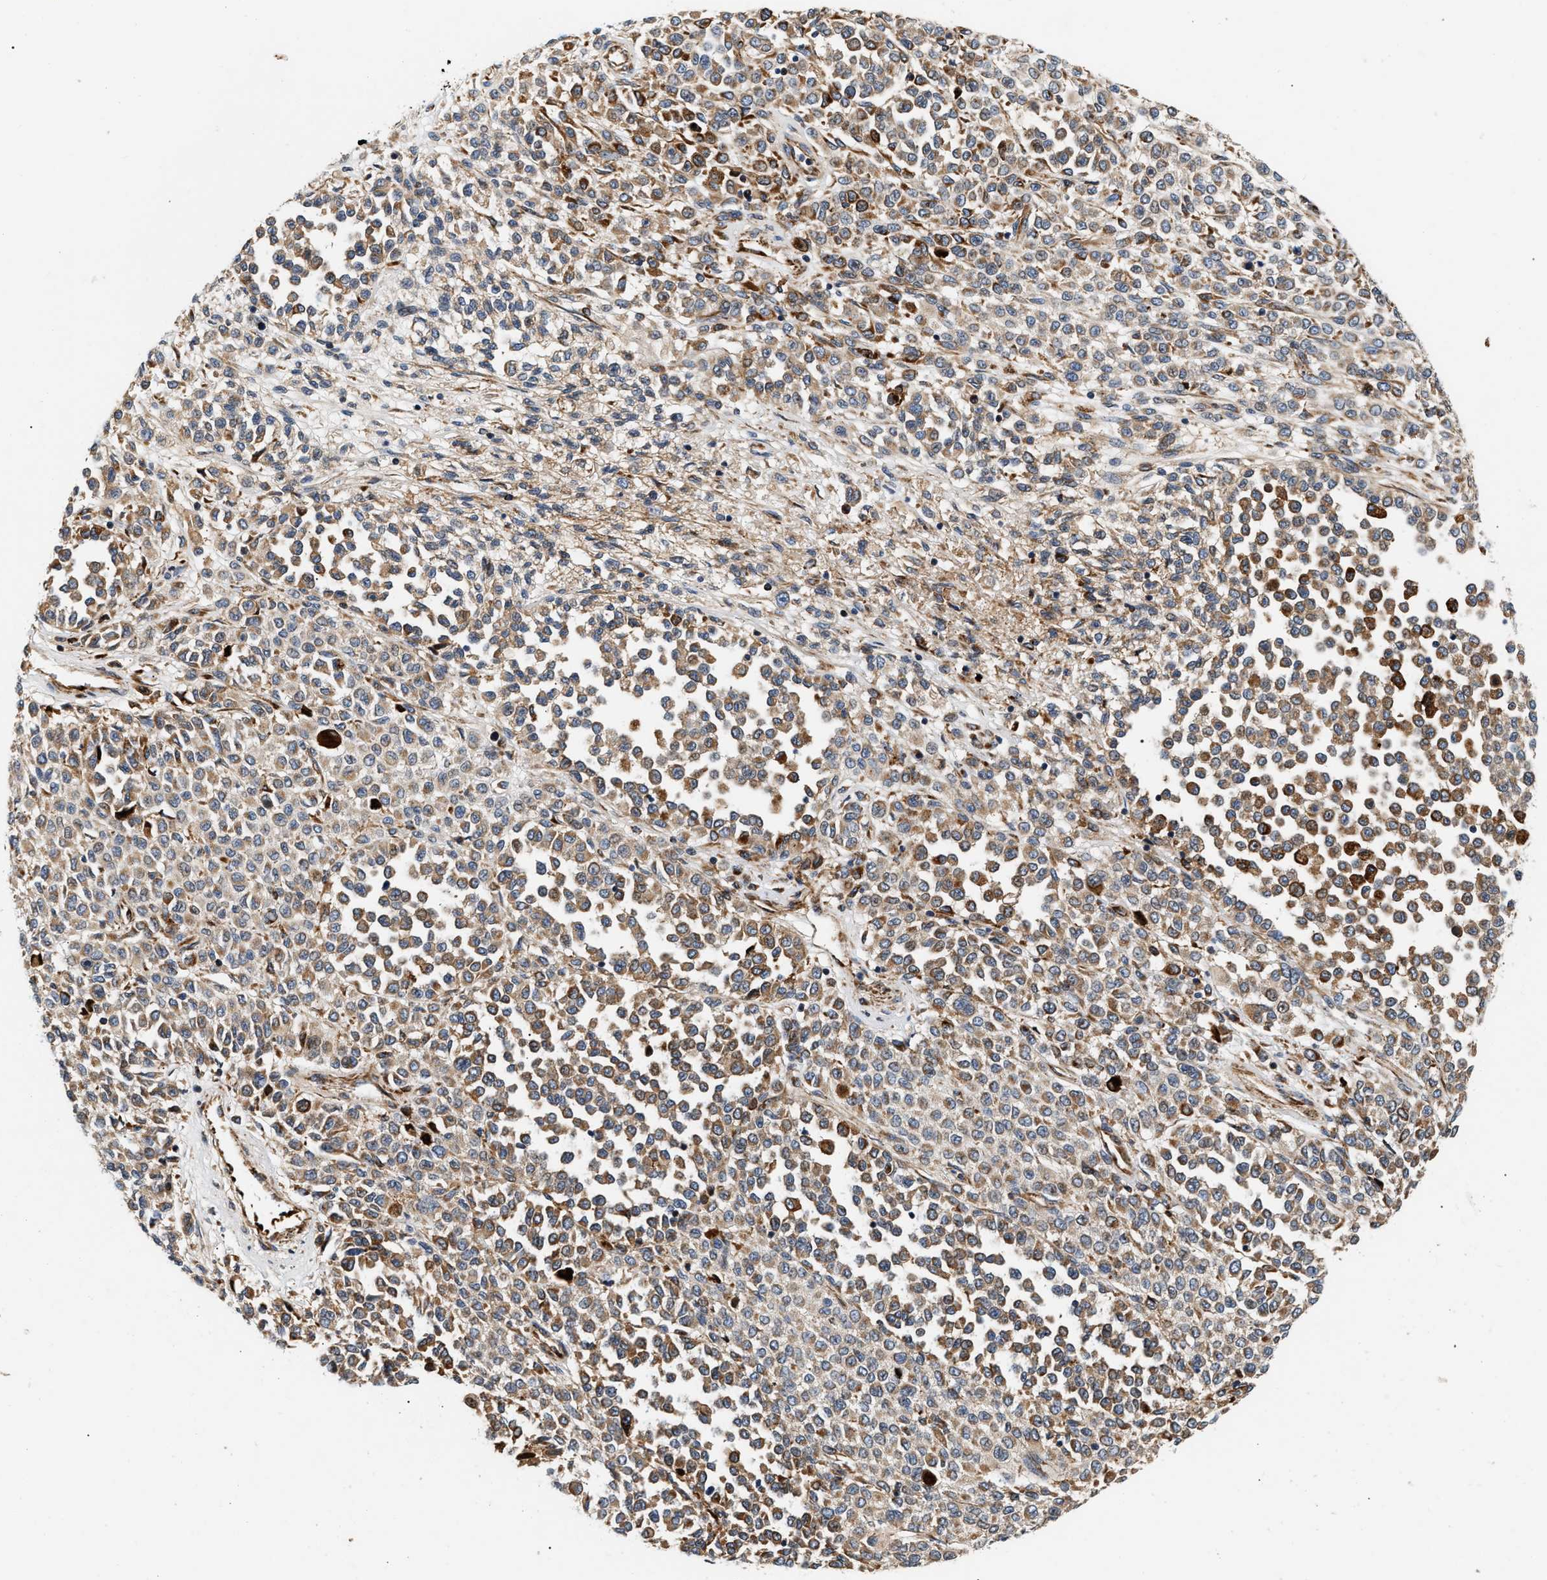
{"staining": {"intensity": "moderate", "quantity": ">75%", "location": "cytoplasmic/membranous"}, "tissue": "melanoma", "cell_type": "Tumor cells", "image_type": "cancer", "snomed": [{"axis": "morphology", "description": "Malignant melanoma, Metastatic site"}, {"axis": "topography", "description": "Pancreas"}], "caption": "Malignant melanoma (metastatic site) stained with DAB (3,3'-diaminobenzidine) immunohistochemistry demonstrates medium levels of moderate cytoplasmic/membranous staining in about >75% of tumor cells.", "gene": "IFT74", "patient": {"sex": "female", "age": 30}}